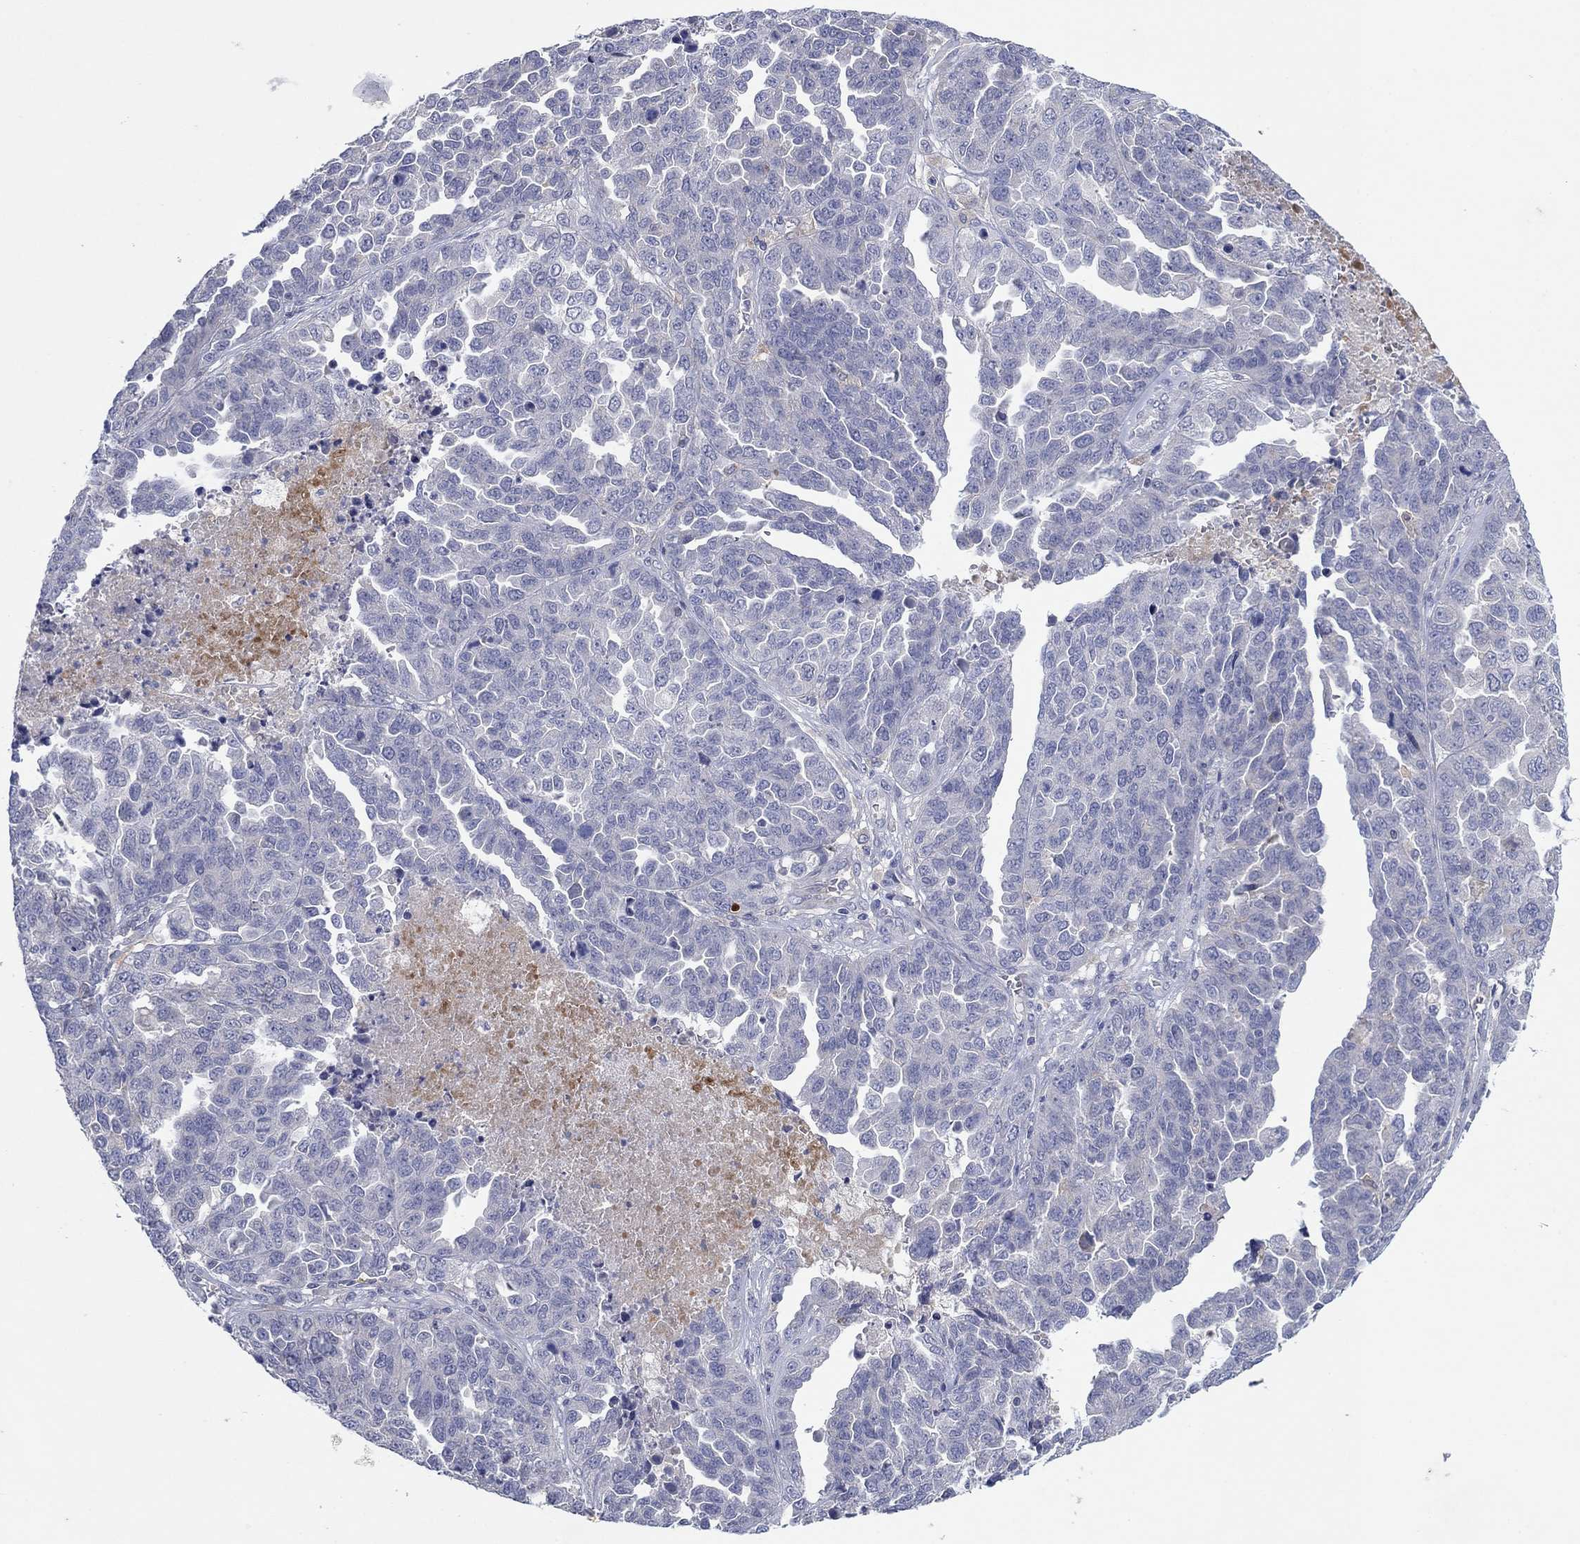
{"staining": {"intensity": "negative", "quantity": "none", "location": "none"}, "tissue": "ovarian cancer", "cell_type": "Tumor cells", "image_type": "cancer", "snomed": [{"axis": "morphology", "description": "Cystadenocarcinoma, serous, NOS"}, {"axis": "topography", "description": "Ovary"}], "caption": "The immunohistochemistry (IHC) histopathology image has no significant staining in tumor cells of ovarian serous cystadenocarcinoma tissue. (Stains: DAB (3,3'-diaminobenzidine) immunohistochemistry (IHC) with hematoxylin counter stain, Microscopy: brightfield microscopy at high magnification).", "gene": "PLCL2", "patient": {"sex": "female", "age": 87}}